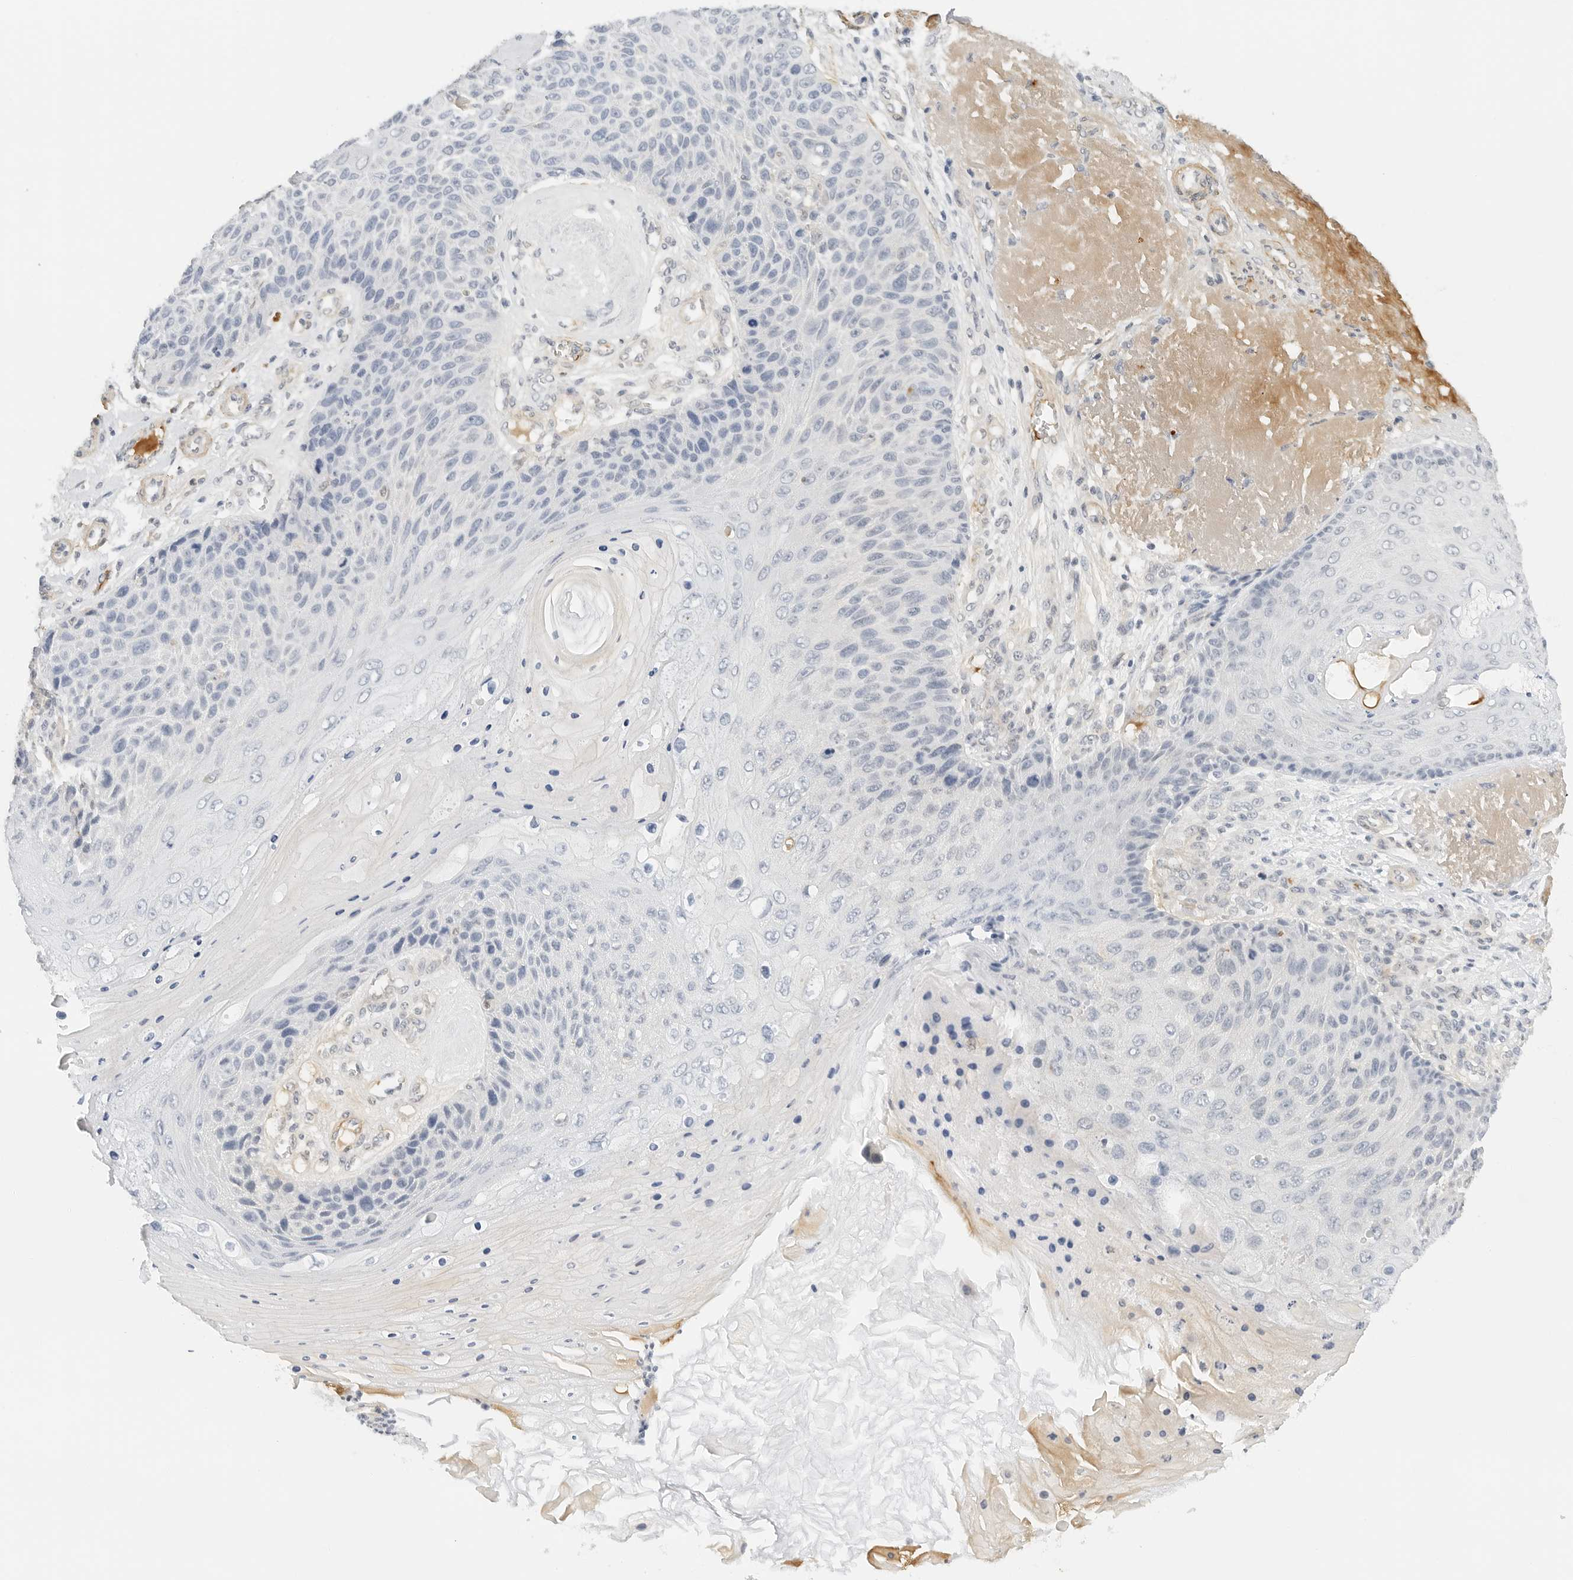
{"staining": {"intensity": "negative", "quantity": "none", "location": "none"}, "tissue": "skin cancer", "cell_type": "Tumor cells", "image_type": "cancer", "snomed": [{"axis": "morphology", "description": "Squamous cell carcinoma, NOS"}, {"axis": "topography", "description": "Skin"}], "caption": "The immunohistochemistry image has no significant expression in tumor cells of skin squamous cell carcinoma tissue. (Brightfield microscopy of DAB immunohistochemistry at high magnification).", "gene": "PKDCC", "patient": {"sex": "female", "age": 88}}